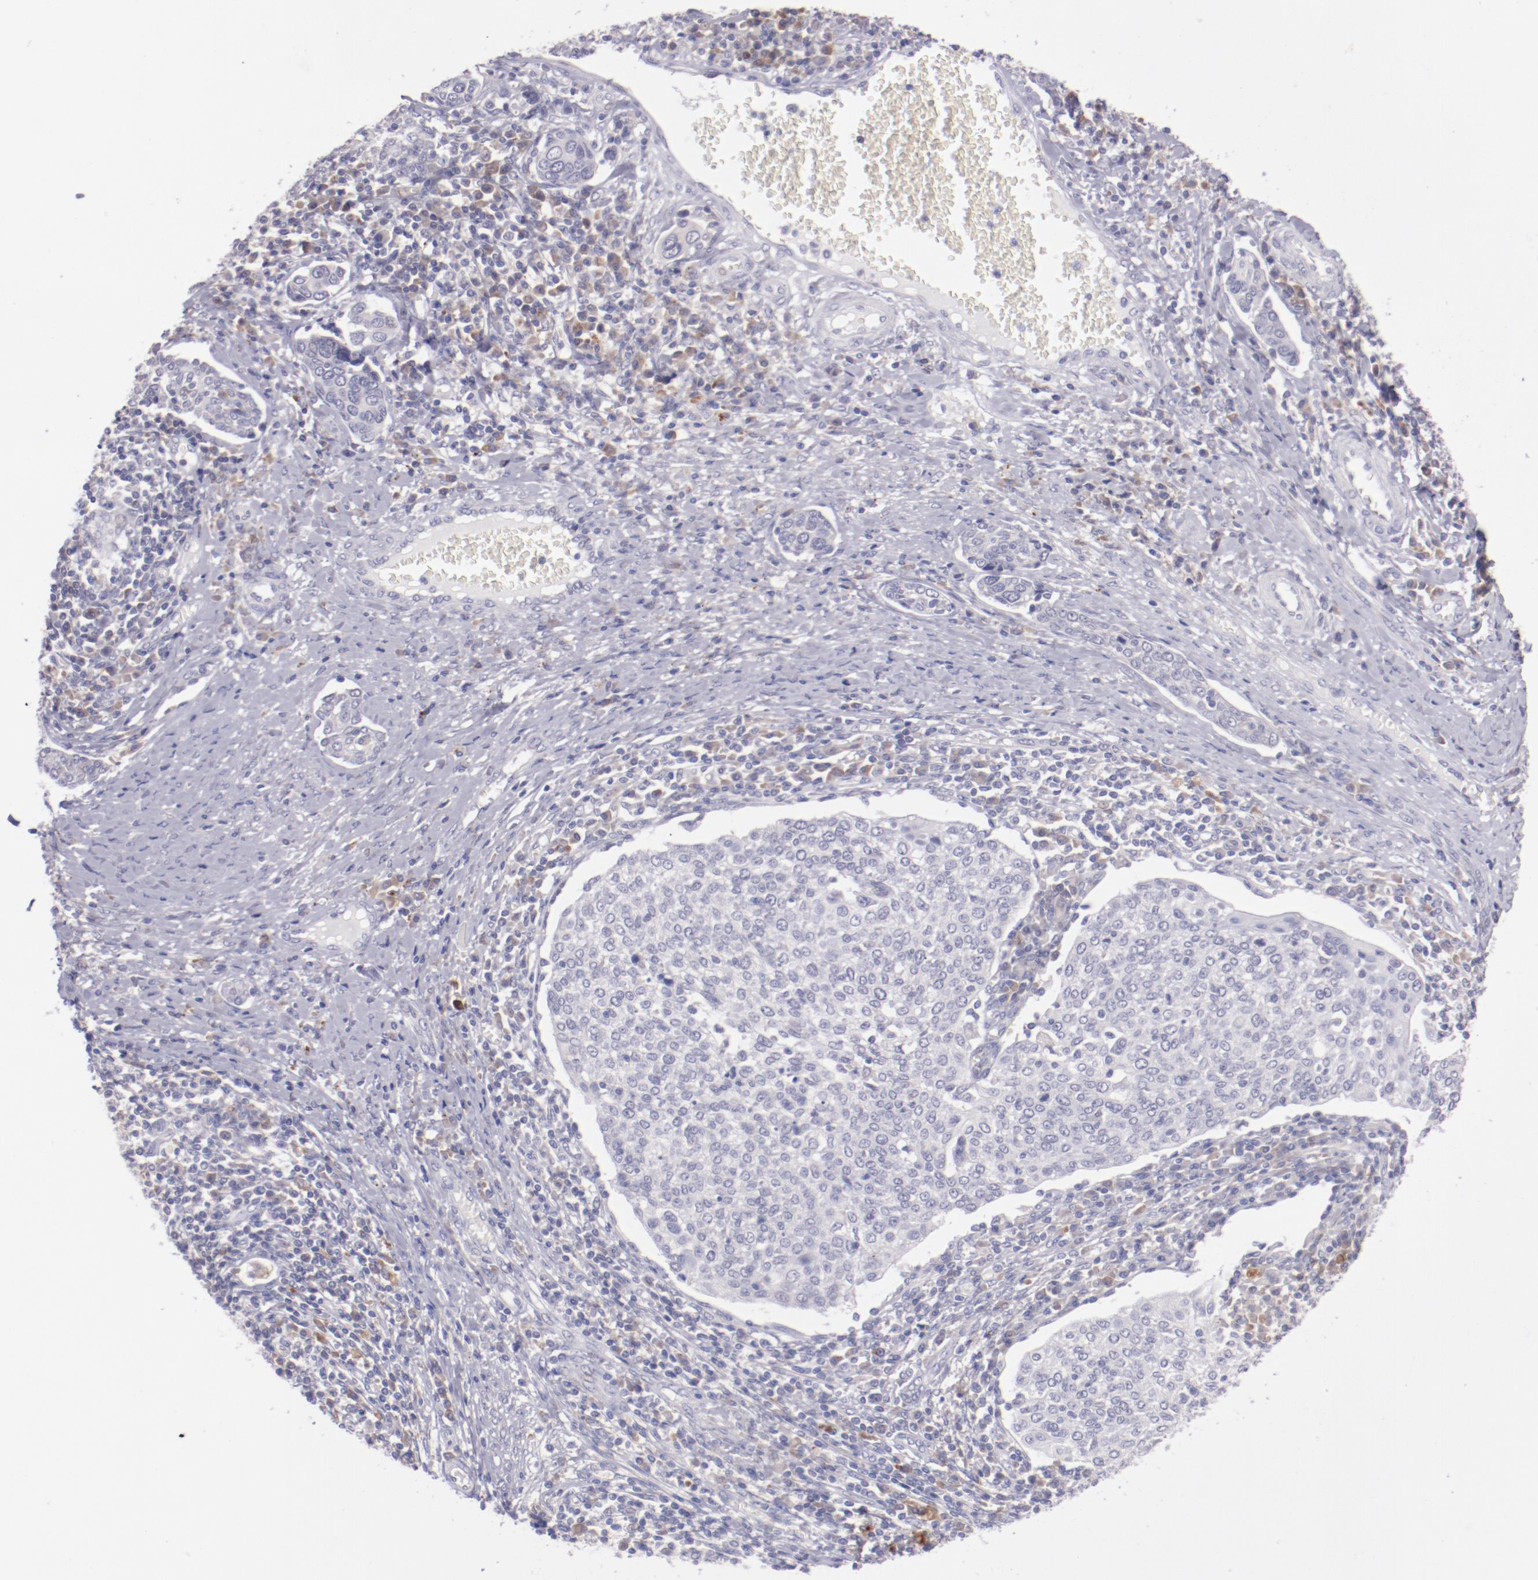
{"staining": {"intensity": "negative", "quantity": "none", "location": "none"}, "tissue": "cervical cancer", "cell_type": "Tumor cells", "image_type": "cancer", "snomed": [{"axis": "morphology", "description": "Squamous cell carcinoma, NOS"}, {"axis": "topography", "description": "Cervix"}], "caption": "Immunohistochemical staining of human squamous cell carcinoma (cervical) reveals no significant staining in tumor cells. The staining is performed using DAB (3,3'-diaminobenzidine) brown chromogen with nuclei counter-stained in using hematoxylin.", "gene": "TRAF3", "patient": {"sex": "female", "age": 40}}